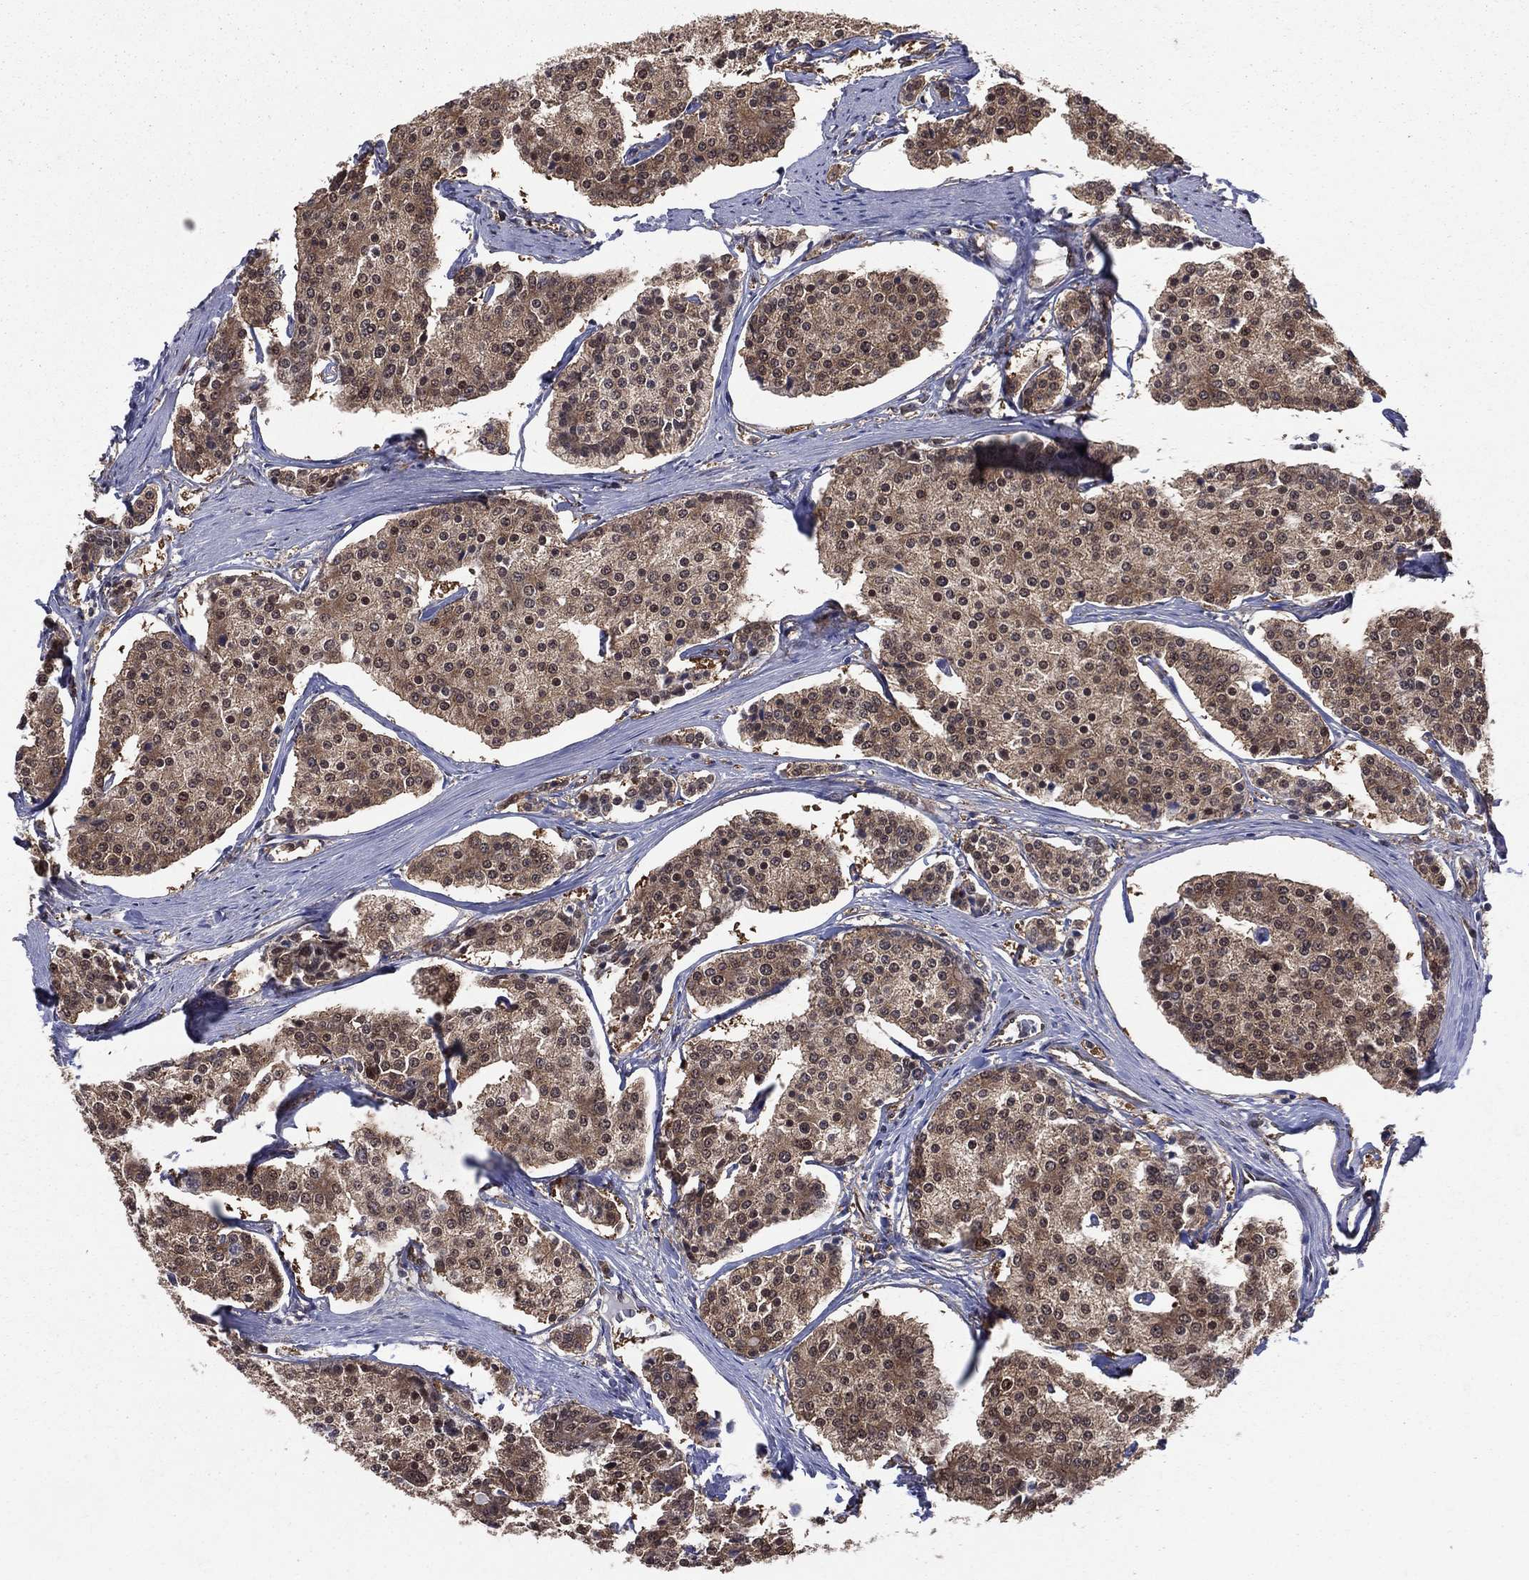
{"staining": {"intensity": "moderate", "quantity": ">75%", "location": "cytoplasmic/membranous,nuclear"}, "tissue": "carcinoid", "cell_type": "Tumor cells", "image_type": "cancer", "snomed": [{"axis": "morphology", "description": "Carcinoid, malignant, NOS"}, {"axis": "topography", "description": "Small intestine"}], "caption": "The immunohistochemical stain shows moderate cytoplasmic/membranous and nuclear staining in tumor cells of carcinoid (malignant) tissue.", "gene": "GMPR2", "patient": {"sex": "female", "age": 65}}